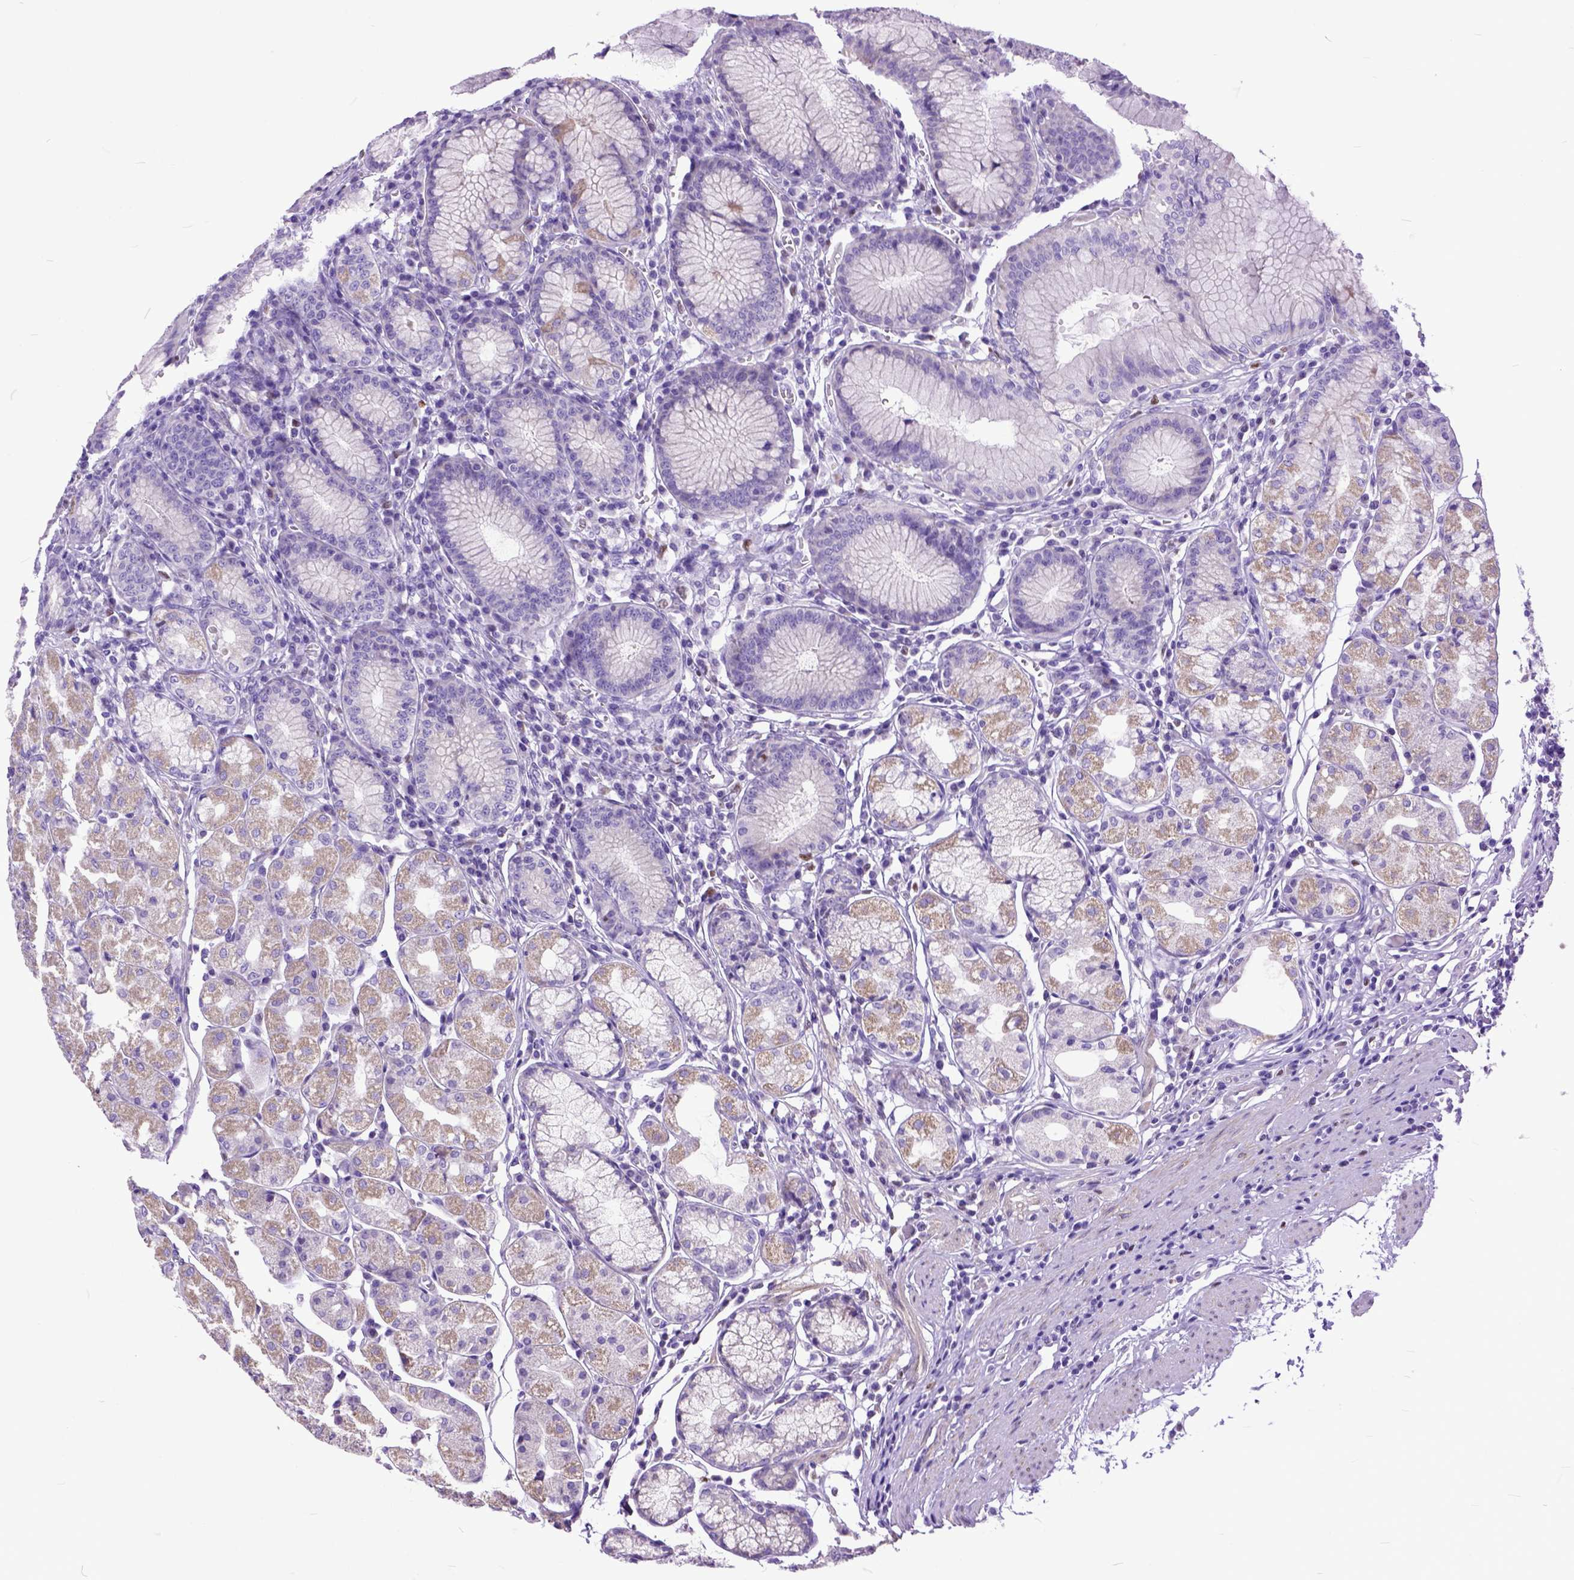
{"staining": {"intensity": "moderate", "quantity": "25%-75%", "location": "cytoplasmic/membranous"}, "tissue": "stomach", "cell_type": "Glandular cells", "image_type": "normal", "snomed": [{"axis": "morphology", "description": "Normal tissue, NOS"}, {"axis": "topography", "description": "Stomach"}], "caption": "Moderate cytoplasmic/membranous expression for a protein is seen in approximately 25%-75% of glandular cells of benign stomach using IHC.", "gene": "CRB1", "patient": {"sex": "male", "age": 55}}